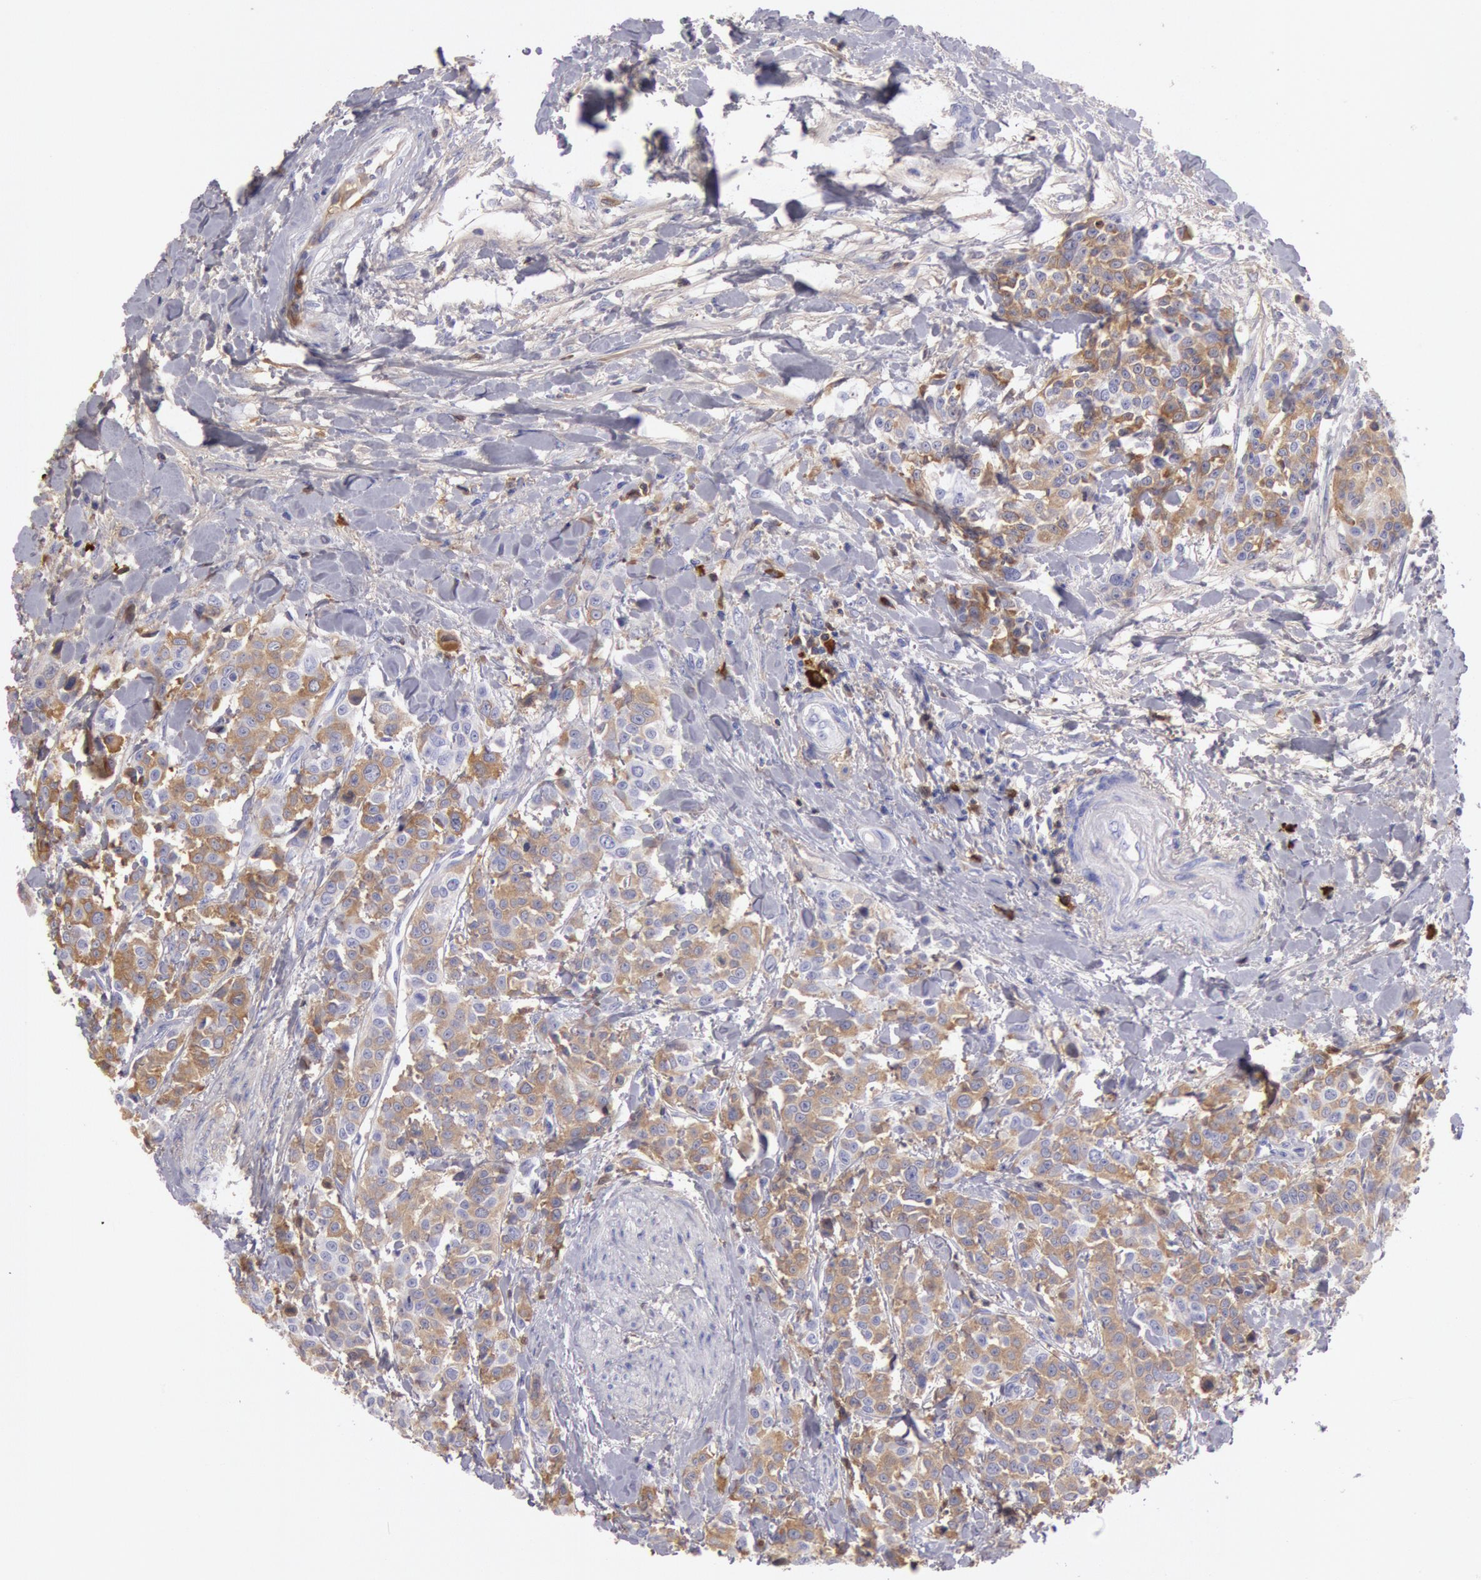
{"staining": {"intensity": "moderate", "quantity": ">75%", "location": "cytoplasmic/membranous"}, "tissue": "urothelial cancer", "cell_type": "Tumor cells", "image_type": "cancer", "snomed": [{"axis": "morphology", "description": "Urothelial carcinoma, High grade"}, {"axis": "topography", "description": "Urinary bladder"}], "caption": "Protein staining of urothelial cancer tissue exhibits moderate cytoplasmic/membranous expression in approximately >75% of tumor cells. (Brightfield microscopy of DAB IHC at high magnification).", "gene": "IGHG1", "patient": {"sex": "male", "age": 56}}